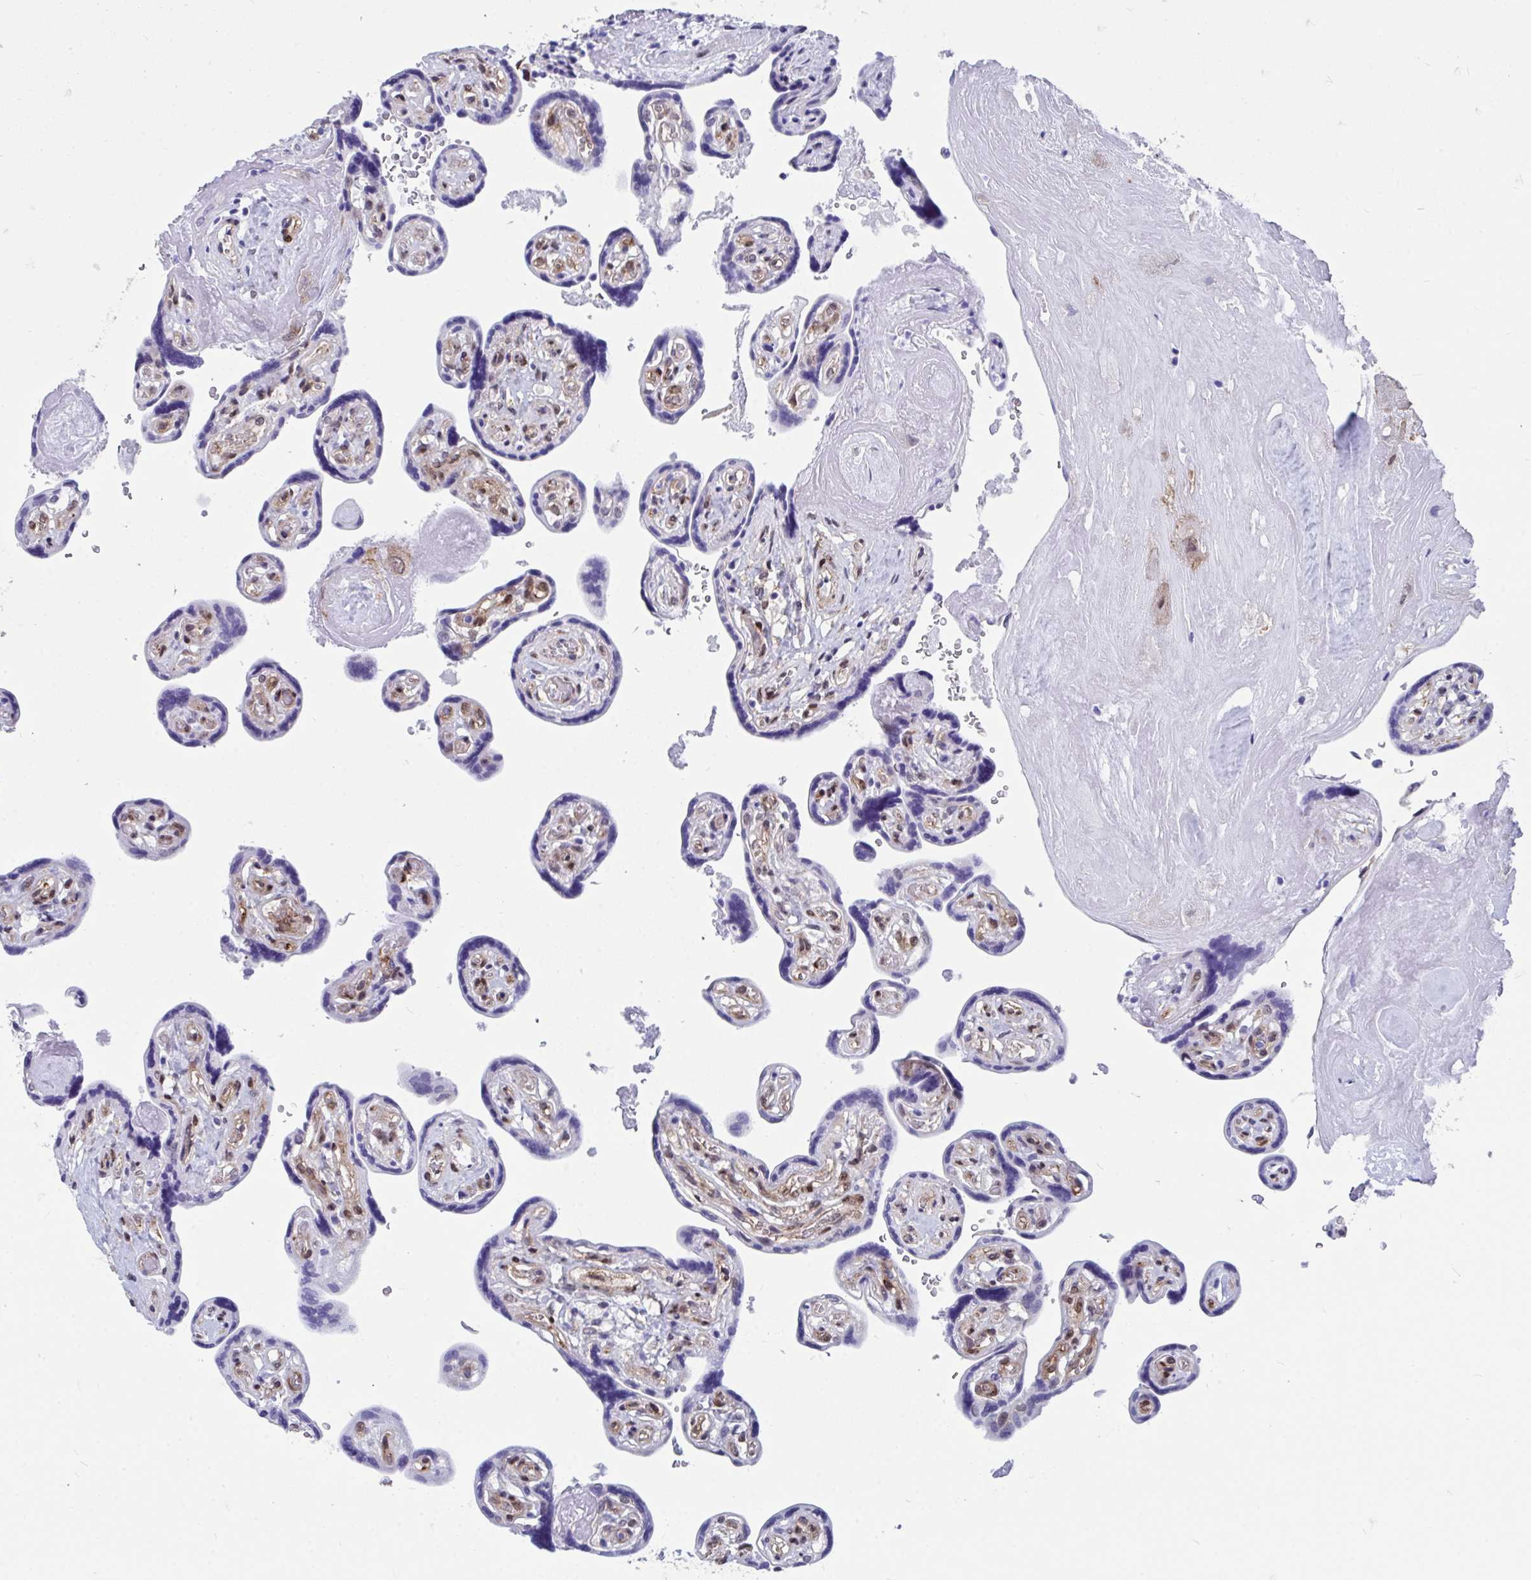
{"staining": {"intensity": "negative", "quantity": "none", "location": "none"}, "tissue": "placenta", "cell_type": "Trophoblastic cells", "image_type": "normal", "snomed": [{"axis": "morphology", "description": "Normal tissue, NOS"}, {"axis": "topography", "description": "Placenta"}], "caption": "Immunohistochemical staining of normal human placenta reveals no significant positivity in trophoblastic cells.", "gene": "RBPMS", "patient": {"sex": "female", "age": 32}}